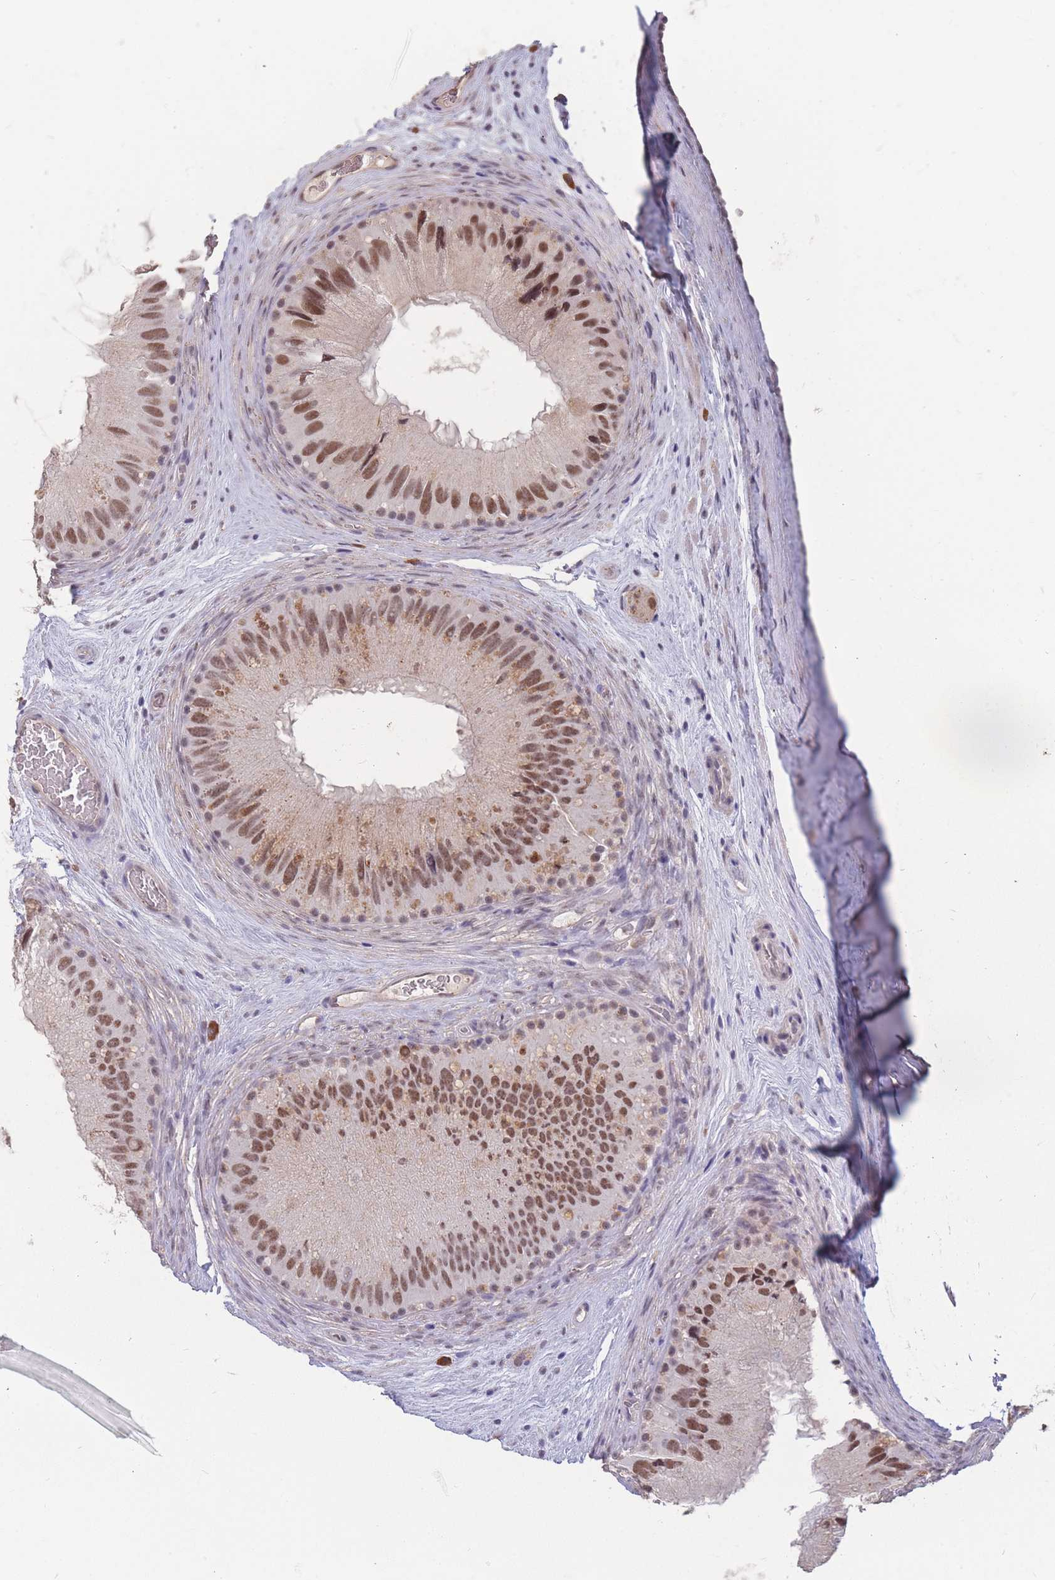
{"staining": {"intensity": "moderate", "quantity": ">75%", "location": "nuclear"}, "tissue": "epididymis", "cell_type": "Glandular cells", "image_type": "normal", "snomed": [{"axis": "morphology", "description": "Normal tissue, NOS"}, {"axis": "topography", "description": "Epididymis"}], "caption": "This photomicrograph reveals immunohistochemistry staining of normal human epididymis, with medium moderate nuclear expression in about >75% of glandular cells.", "gene": "SNRPA1", "patient": {"sex": "male", "age": 50}}